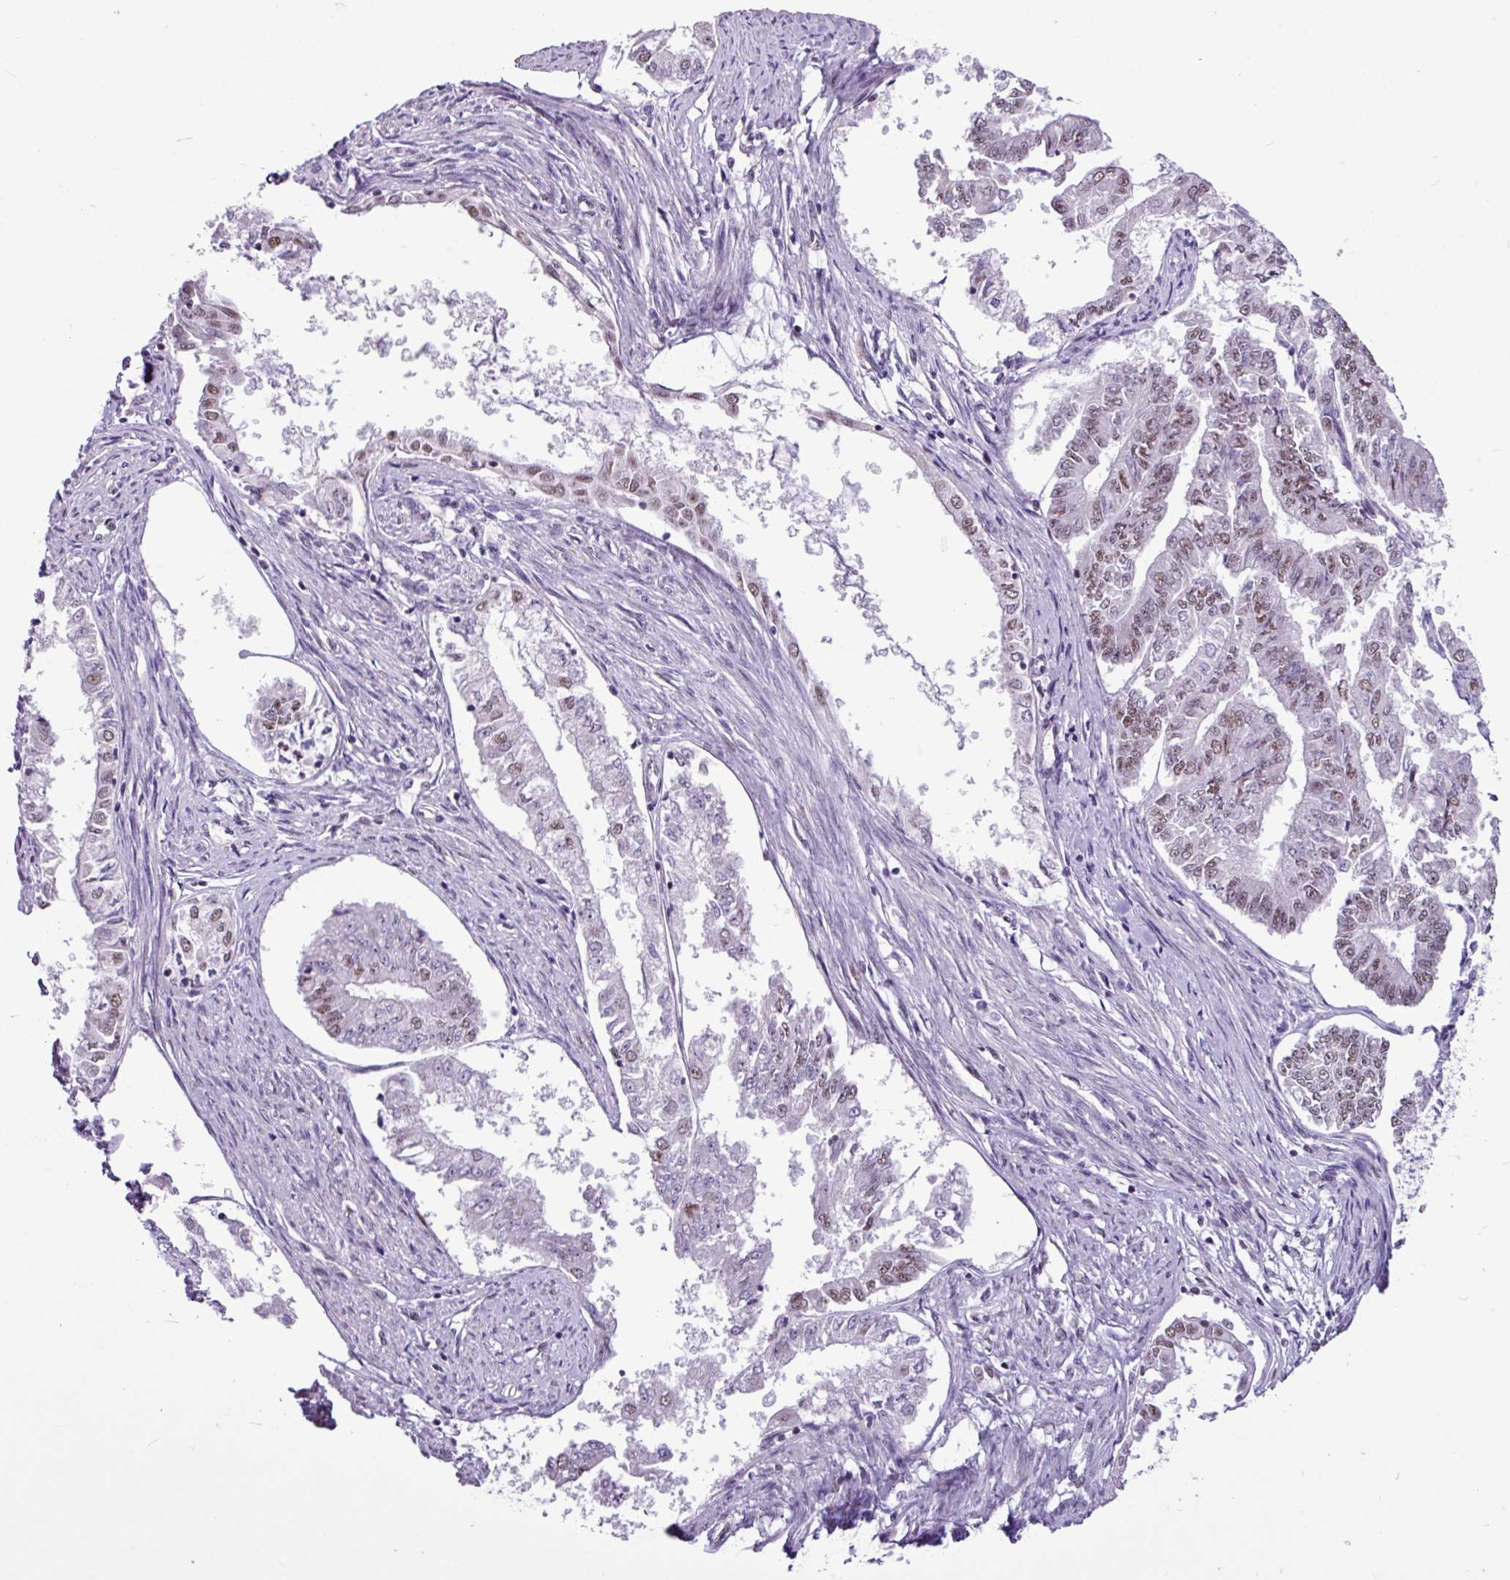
{"staining": {"intensity": "moderate", "quantity": "25%-75%", "location": "nuclear"}, "tissue": "endometrial cancer", "cell_type": "Tumor cells", "image_type": "cancer", "snomed": [{"axis": "morphology", "description": "Adenocarcinoma, NOS"}, {"axis": "topography", "description": "Endometrium"}], "caption": "Endometrial cancer (adenocarcinoma) stained with DAB (3,3'-diaminobenzidine) IHC displays medium levels of moderate nuclear staining in about 25%-75% of tumor cells.", "gene": "UTP18", "patient": {"sex": "female", "age": 76}}